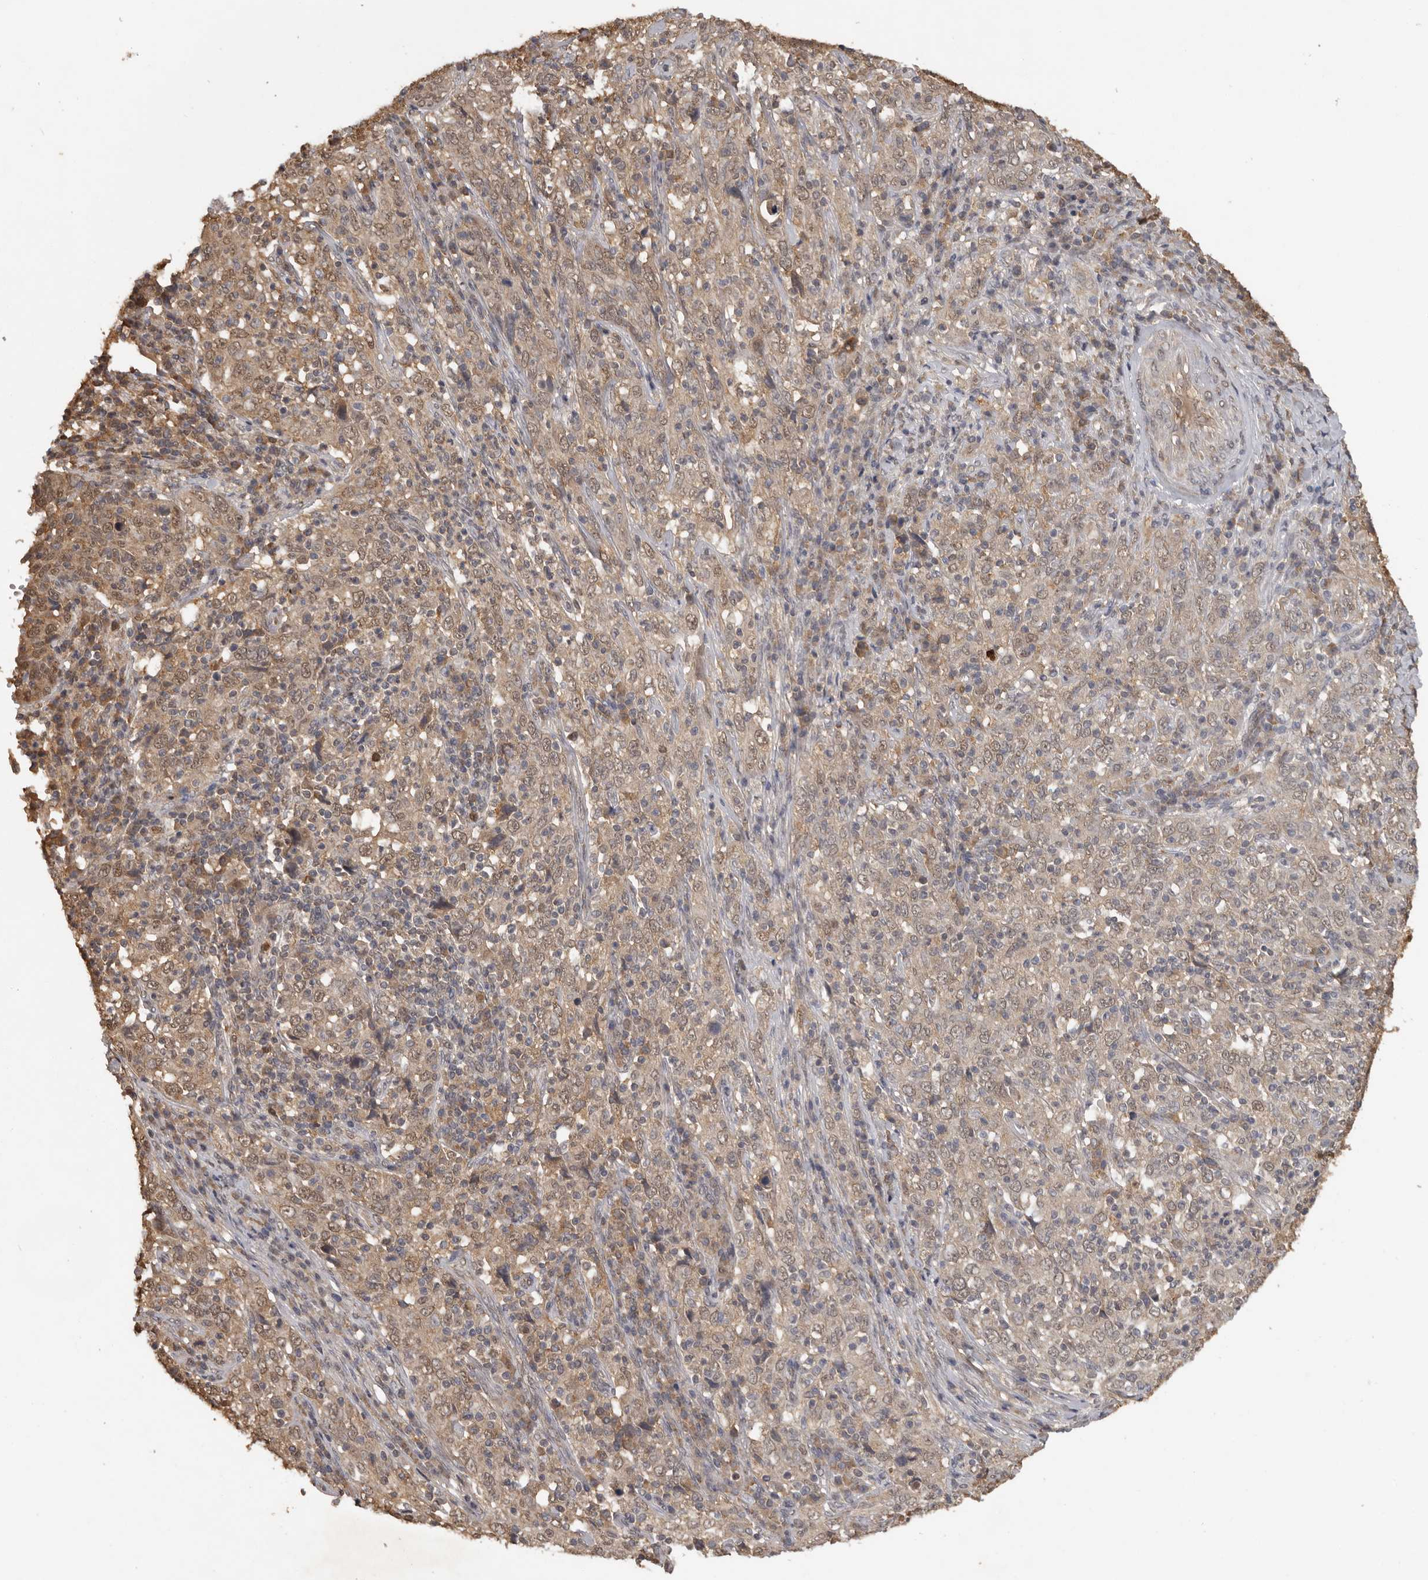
{"staining": {"intensity": "weak", "quantity": ">75%", "location": "cytoplasmic/membranous"}, "tissue": "cervical cancer", "cell_type": "Tumor cells", "image_type": "cancer", "snomed": [{"axis": "morphology", "description": "Squamous cell carcinoma, NOS"}, {"axis": "topography", "description": "Cervix"}], "caption": "Protein staining of cervical cancer (squamous cell carcinoma) tissue exhibits weak cytoplasmic/membranous staining in about >75% of tumor cells.", "gene": "MTF1", "patient": {"sex": "female", "age": 46}}